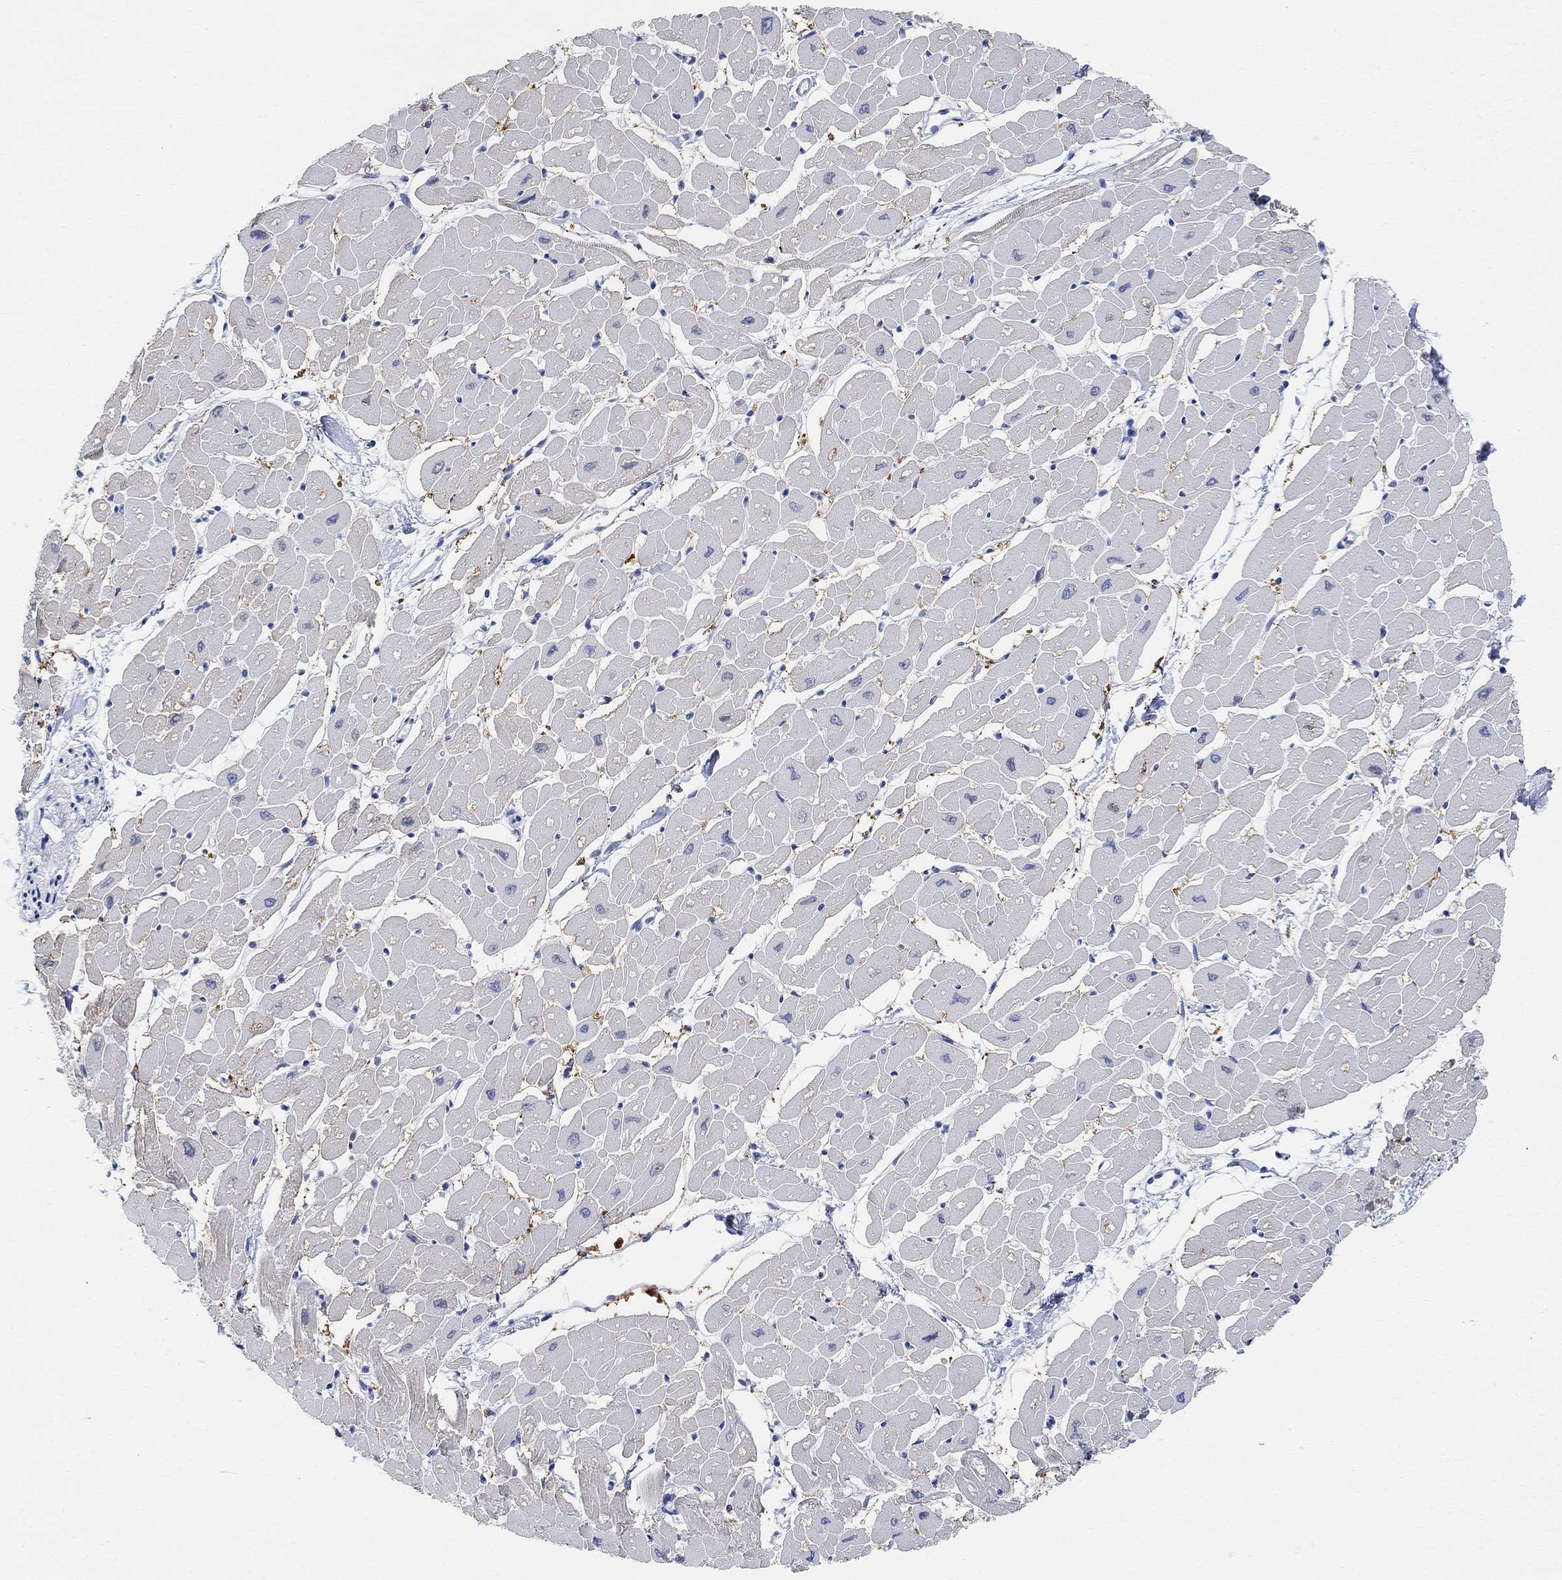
{"staining": {"intensity": "negative", "quantity": "none", "location": "none"}, "tissue": "heart muscle", "cell_type": "Cardiomyocytes", "image_type": "normal", "snomed": [{"axis": "morphology", "description": "Normal tissue, NOS"}, {"axis": "topography", "description": "Heart"}], "caption": "This image is of normal heart muscle stained with immunohistochemistry to label a protein in brown with the nuclei are counter-stained blue. There is no positivity in cardiomyocytes. The staining was performed using DAB (3,3'-diaminobenzidine) to visualize the protein expression in brown, while the nuclei were stained in blue with hematoxylin (Magnification: 20x).", "gene": "RETNLB", "patient": {"sex": "male", "age": 57}}